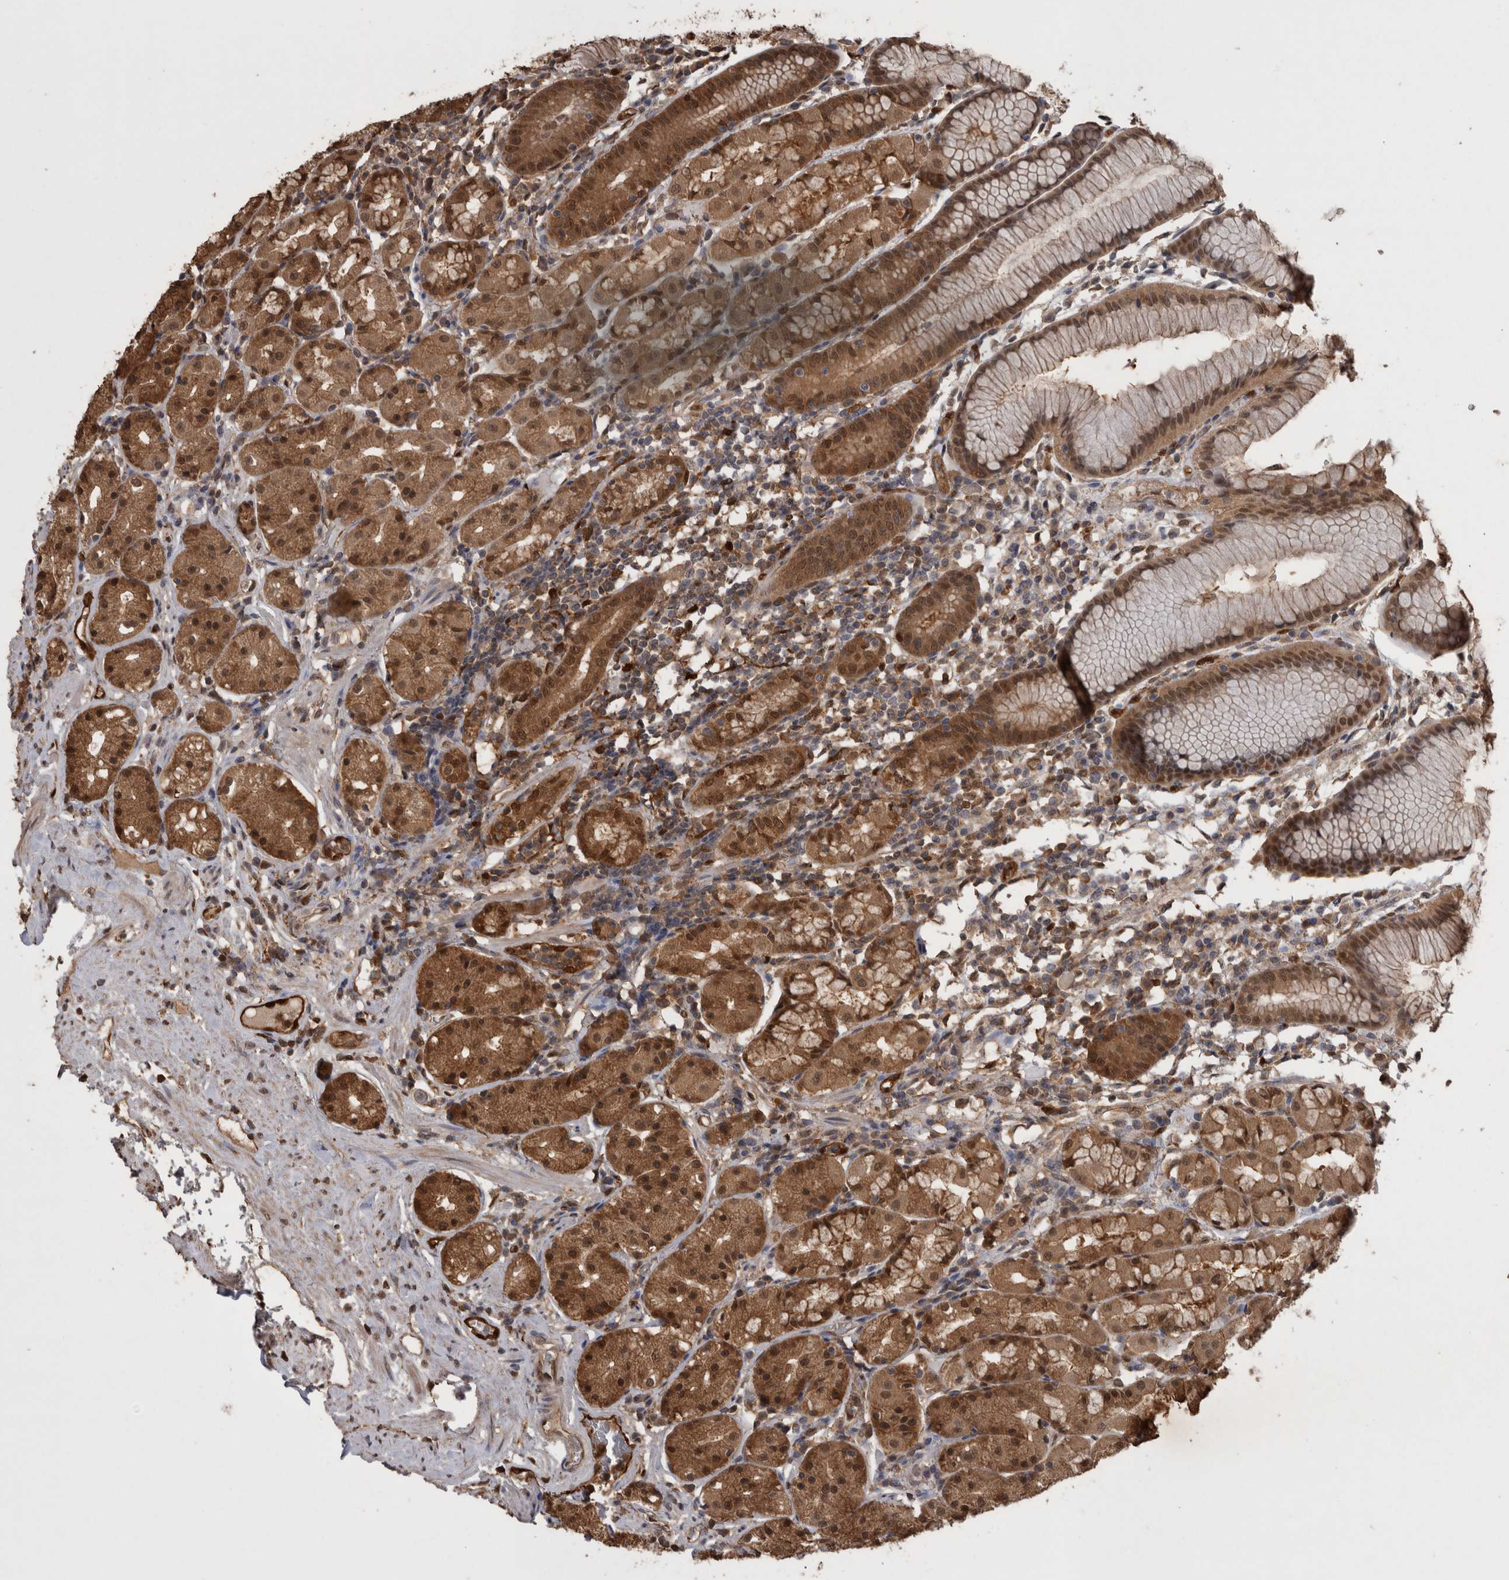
{"staining": {"intensity": "strong", "quantity": ">75%", "location": "cytoplasmic/membranous,nuclear"}, "tissue": "stomach", "cell_type": "Glandular cells", "image_type": "normal", "snomed": [{"axis": "morphology", "description": "Normal tissue, NOS"}, {"axis": "topography", "description": "Stomach, lower"}], "caption": "Strong cytoplasmic/membranous,nuclear expression for a protein is present in approximately >75% of glandular cells of unremarkable stomach using IHC.", "gene": "LXN", "patient": {"sex": "female", "age": 56}}